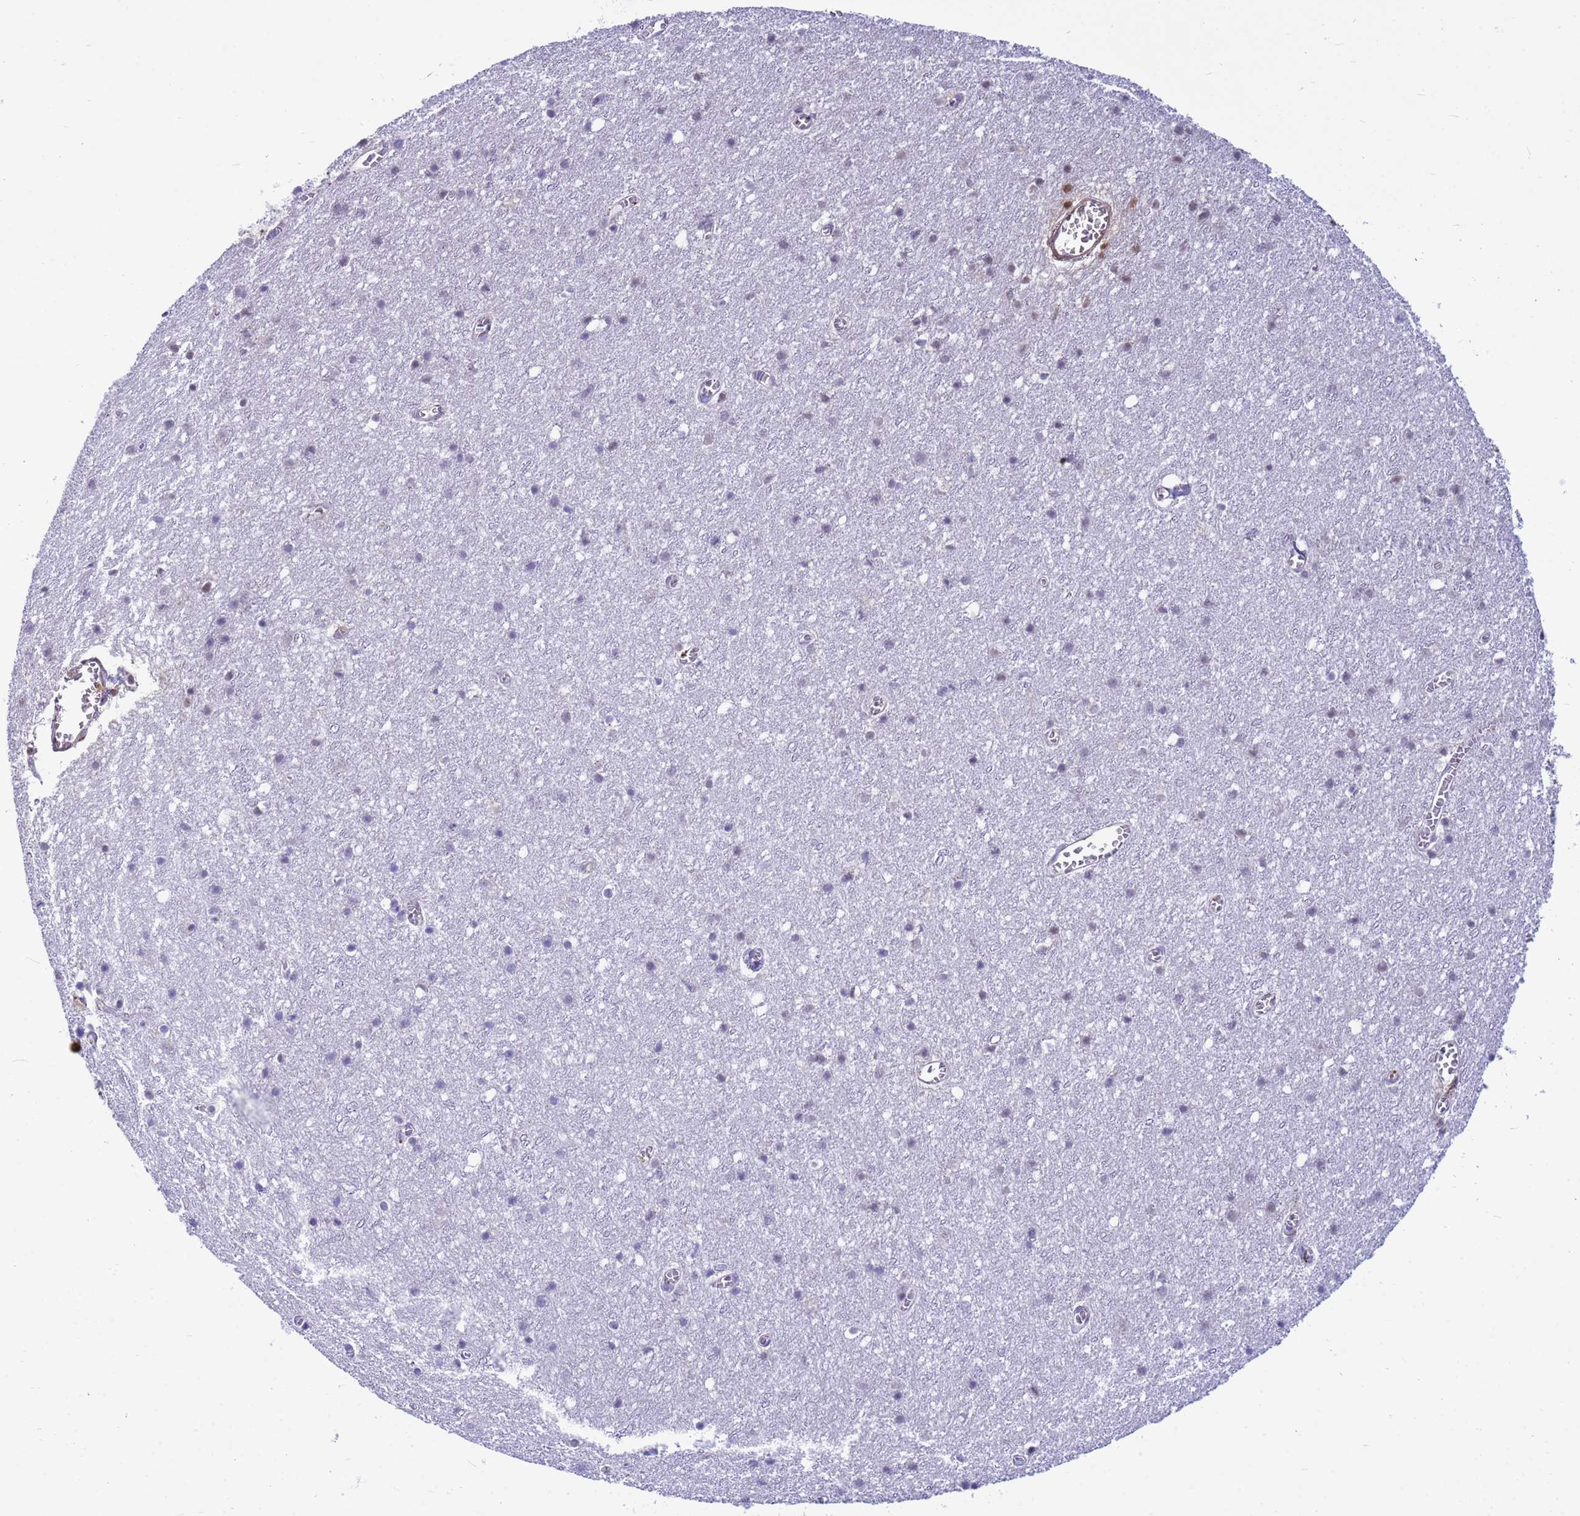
{"staining": {"intensity": "negative", "quantity": "none", "location": "none"}, "tissue": "cerebral cortex", "cell_type": "Endothelial cells", "image_type": "normal", "snomed": [{"axis": "morphology", "description": "Normal tissue, NOS"}, {"axis": "topography", "description": "Cerebral cortex"}], "caption": "This photomicrograph is of unremarkable cerebral cortex stained with immunohistochemistry (IHC) to label a protein in brown with the nuclei are counter-stained blue. There is no positivity in endothelial cells. Nuclei are stained in blue.", "gene": "ORM1", "patient": {"sex": "female", "age": 64}}